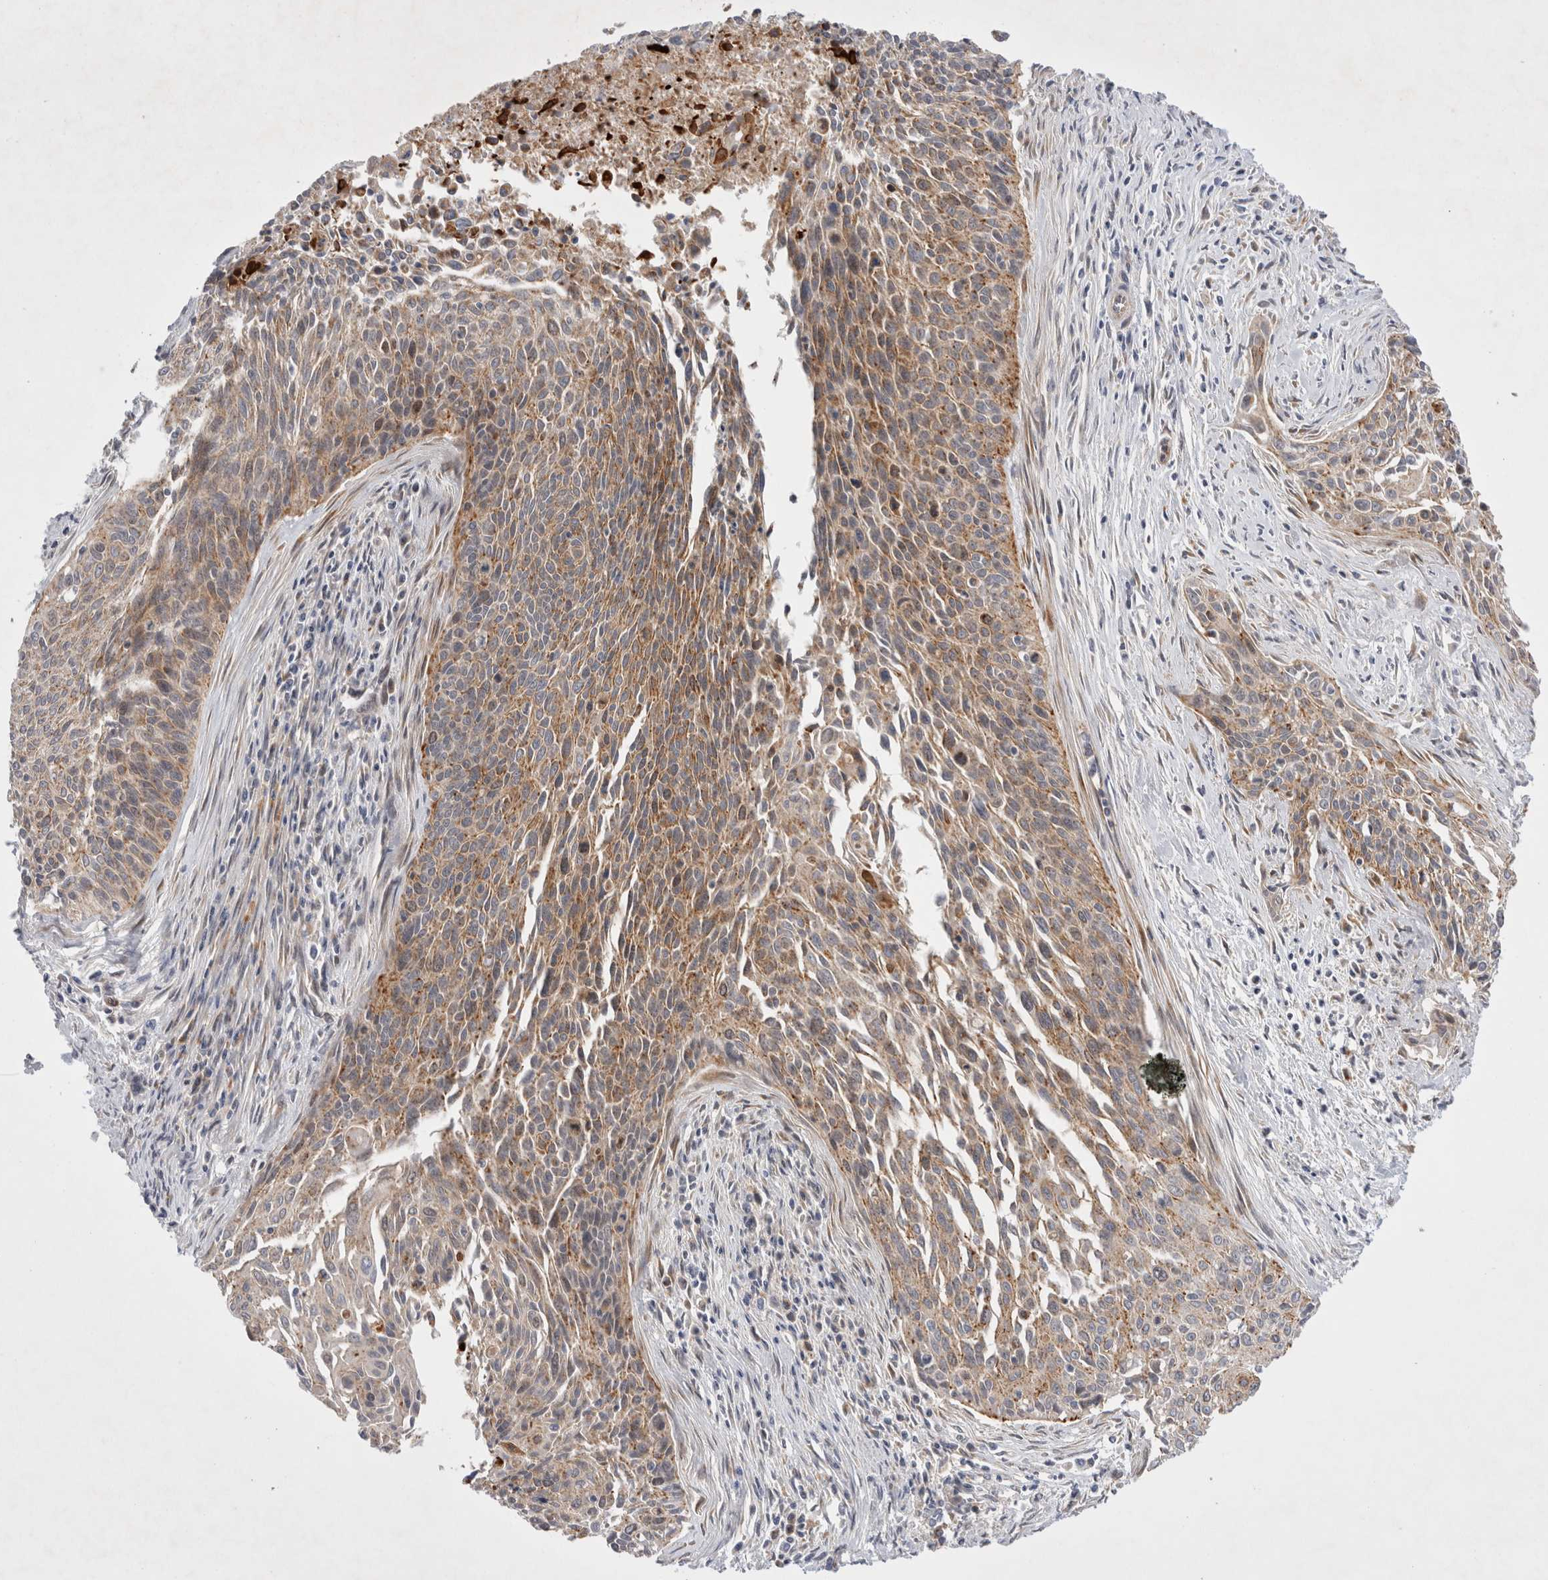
{"staining": {"intensity": "weak", "quantity": ">75%", "location": "cytoplasmic/membranous"}, "tissue": "cervical cancer", "cell_type": "Tumor cells", "image_type": "cancer", "snomed": [{"axis": "morphology", "description": "Squamous cell carcinoma, NOS"}, {"axis": "topography", "description": "Cervix"}], "caption": "Immunohistochemistry (IHC) of cervical squamous cell carcinoma demonstrates low levels of weak cytoplasmic/membranous staining in about >75% of tumor cells.", "gene": "NPC1", "patient": {"sex": "female", "age": 55}}